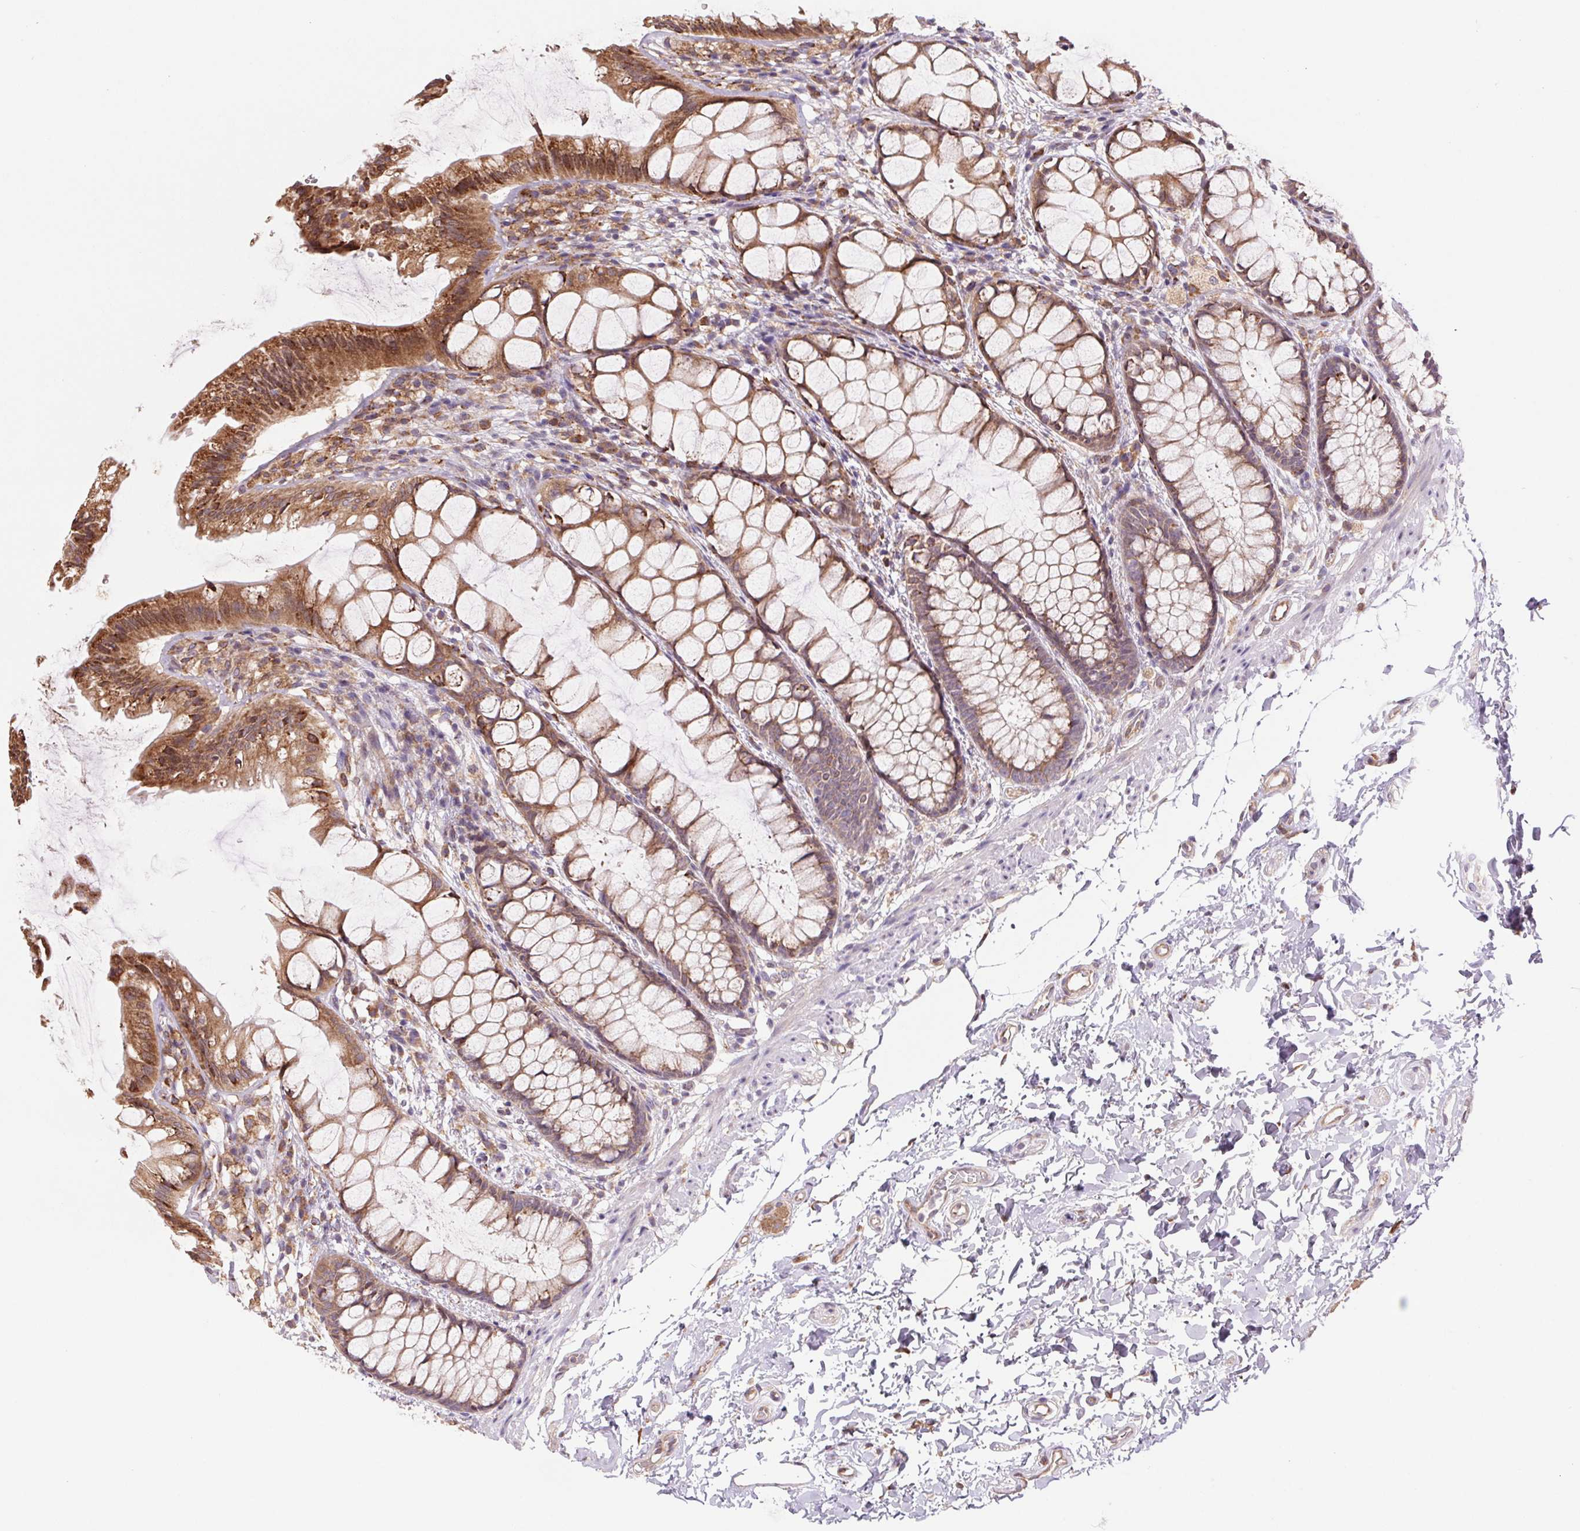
{"staining": {"intensity": "moderate", "quantity": ">75%", "location": "cytoplasmic/membranous"}, "tissue": "rectum", "cell_type": "Glandular cells", "image_type": "normal", "snomed": [{"axis": "morphology", "description": "Normal tissue, NOS"}, {"axis": "topography", "description": "Rectum"}], "caption": "Immunohistochemical staining of unremarkable human rectum displays >75% levels of moderate cytoplasmic/membranous protein expression in approximately >75% of glandular cells.", "gene": "KLHL20", "patient": {"sex": "female", "age": 62}}